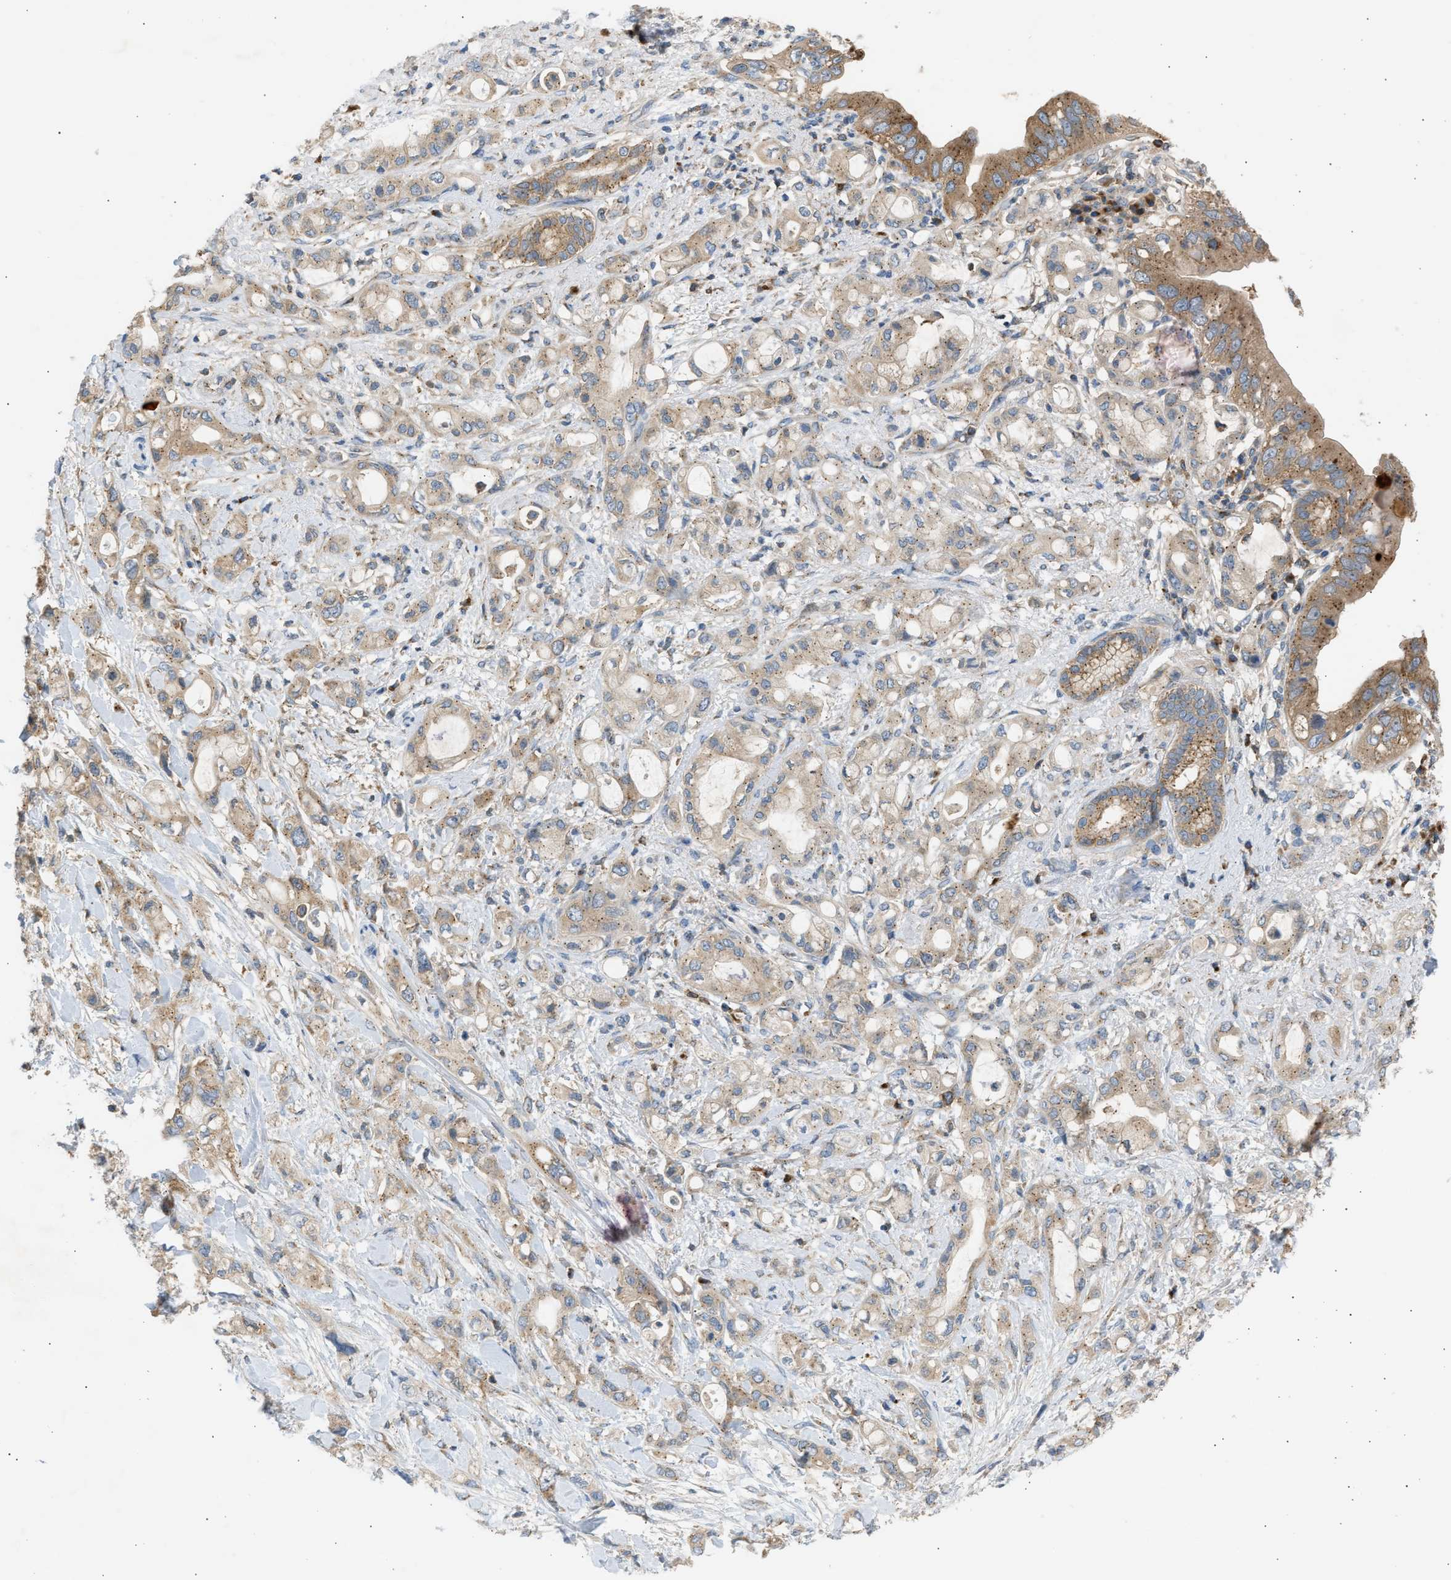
{"staining": {"intensity": "moderate", "quantity": "25%-75%", "location": "cytoplasmic/membranous"}, "tissue": "pancreatic cancer", "cell_type": "Tumor cells", "image_type": "cancer", "snomed": [{"axis": "morphology", "description": "Adenocarcinoma, NOS"}, {"axis": "topography", "description": "Pancreas"}], "caption": "A brown stain shows moderate cytoplasmic/membranous expression of a protein in human pancreatic cancer tumor cells.", "gene": "TRIM50", "patient": {"sex": "female", "age": 56}}